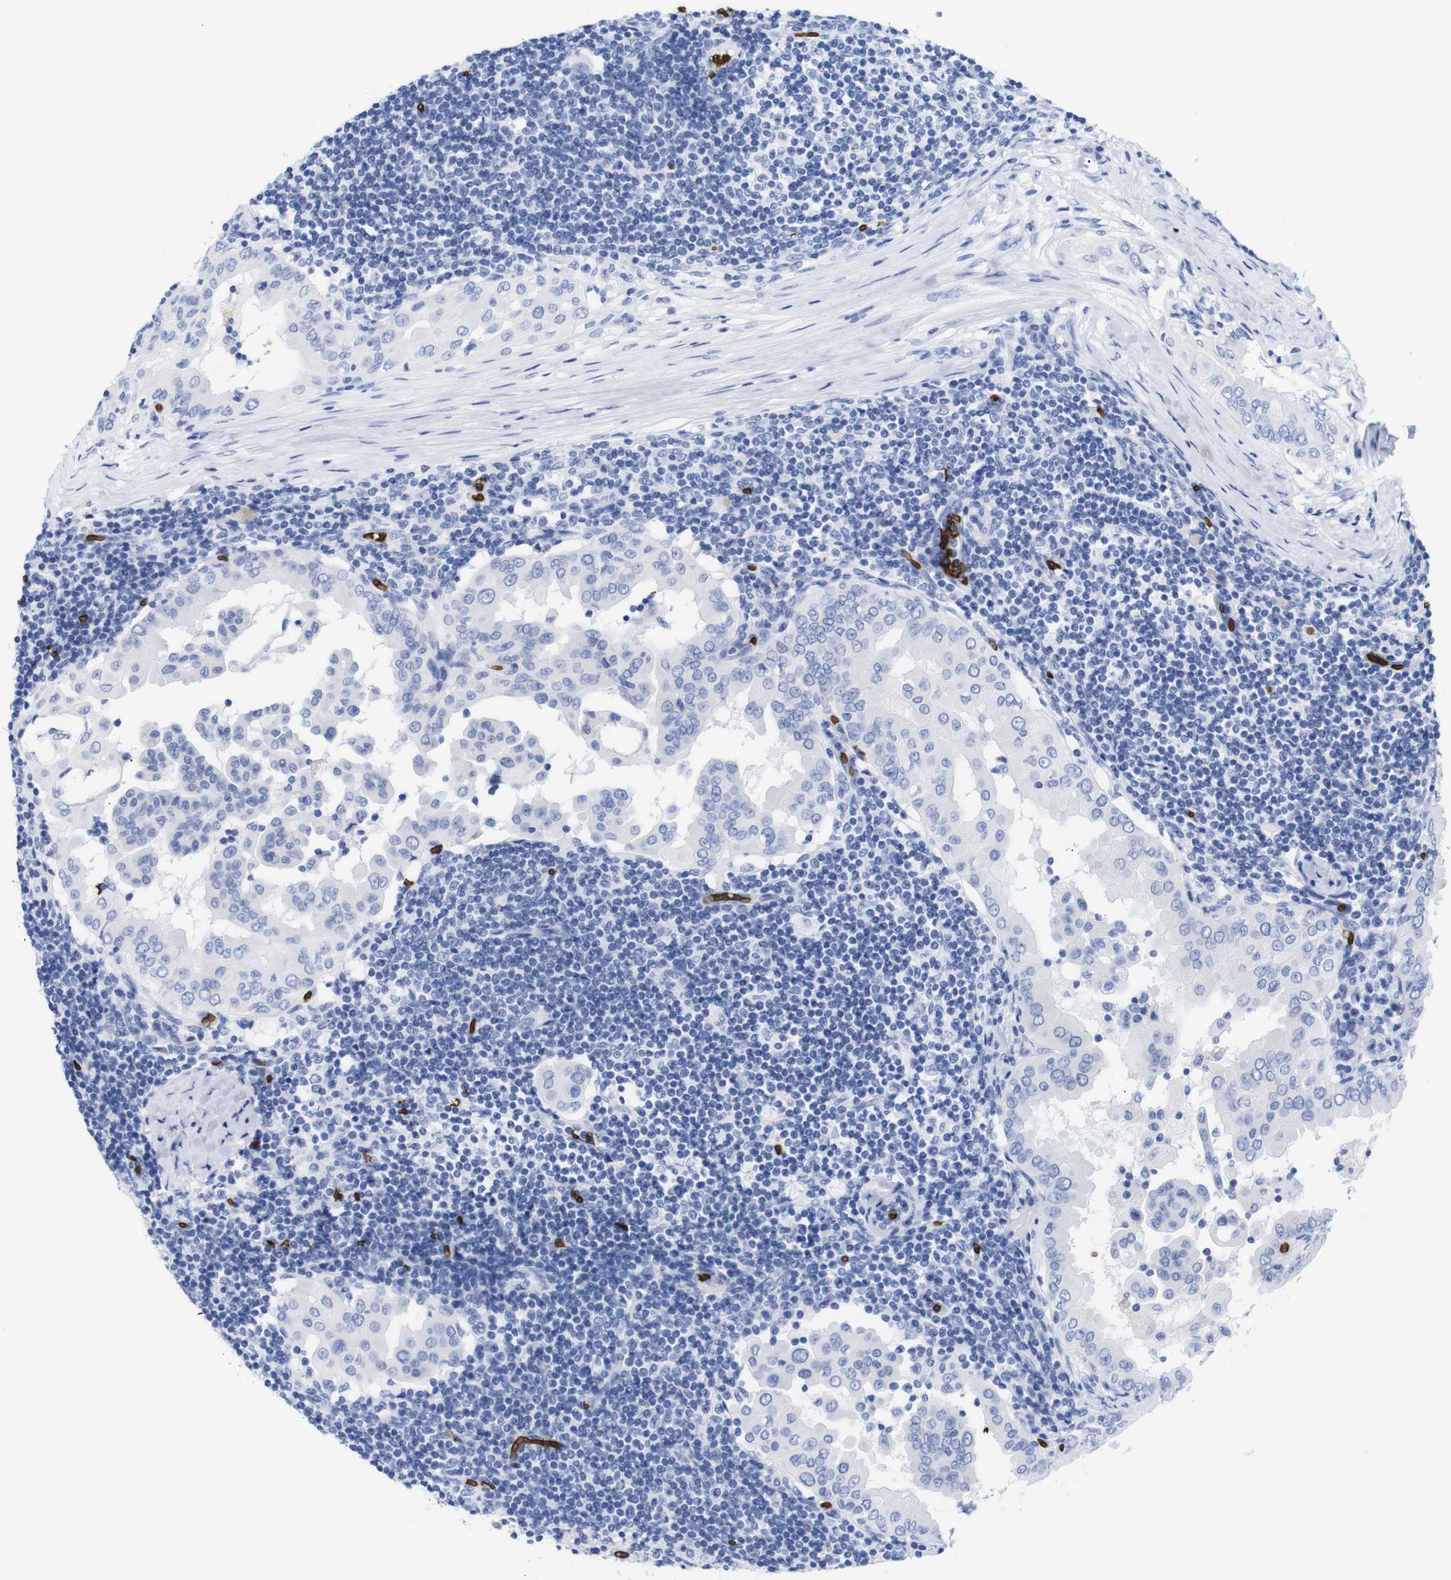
{"staining": {"intensity": "negative", "quantity": "none", "location": "none"}, "tissue": "thyroid cancer", "cell_type": "Tumor cells", "image_type": "cancer", "snomed": [{"axis": "morphology", "description": "Papillary adenocarcinoma, NOS"}, {"axis": "topography", "description": "Thyroid gland"}], "caption": "IHC histopathology image of neoplastic tissue: thyroid cancer stained with DAB (3,3'-diaminobenzidine) exhibits no significant protein expression in tumor cells.", "gene": "S1PR2", "patient": {"sex": "male", "age": 33}}